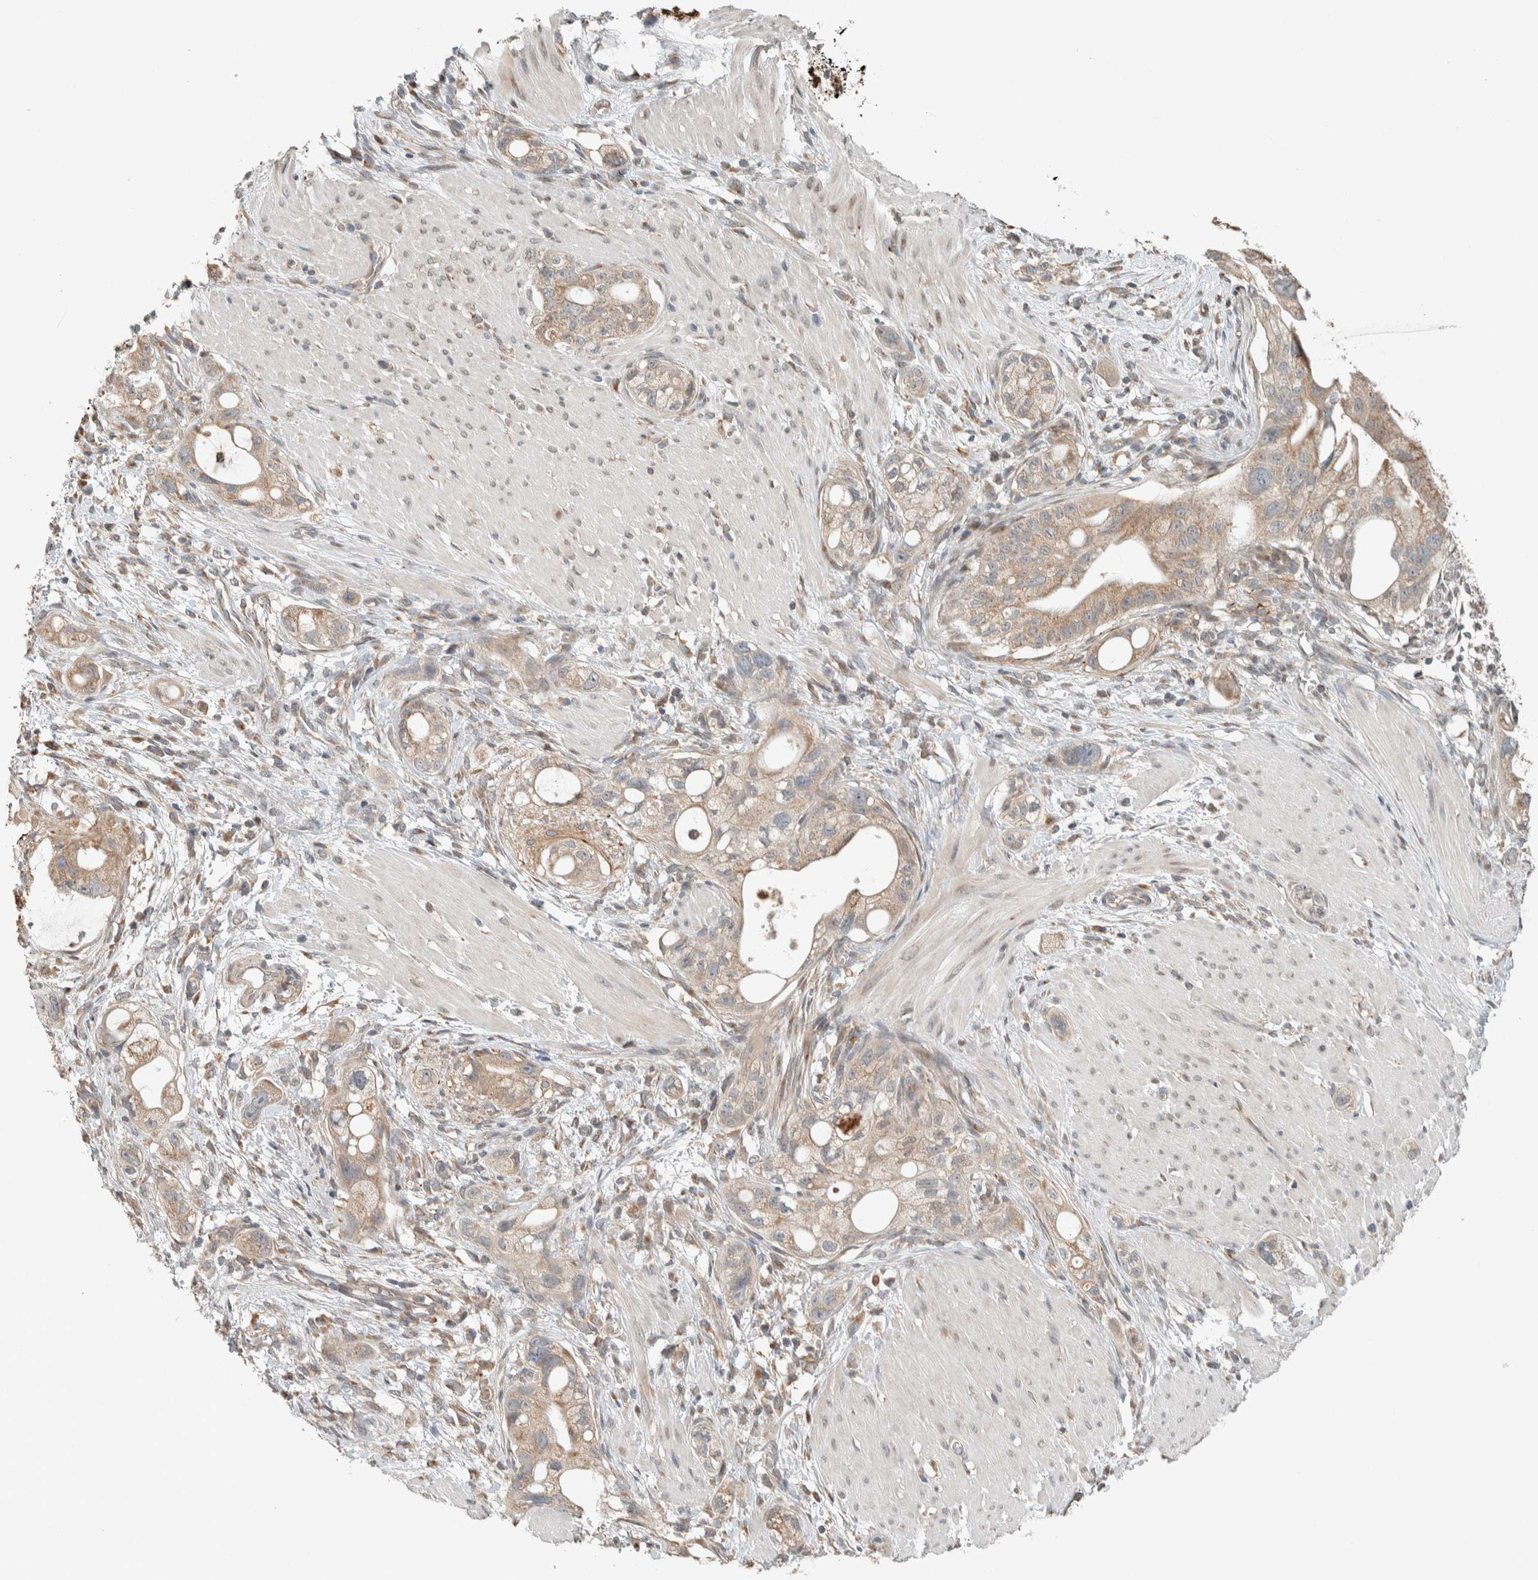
{"staining": {"intensity": "weak", "quantity": ">75%", "location": "cytoplasmic/membranous"}, "tissue": "stomach cancer", "cell_type": "Tumor cells", "image_type": "cancer", "snomed": [{"axis": "morphology", "description": "Adenocarcinoma, NOS"}, {"axis": "topography", "description": "Stomach"}, {"axis": "topography", "description": "Stomach, lower"}], "caption": "This is a micrograph of immunohistochemistry staining of stomach cancer, which shows weak positivity in the cytoplasmic/membranous of tumor cells.", "gene": "NBR1", "patient": {"sex": "female", "age": 48}}